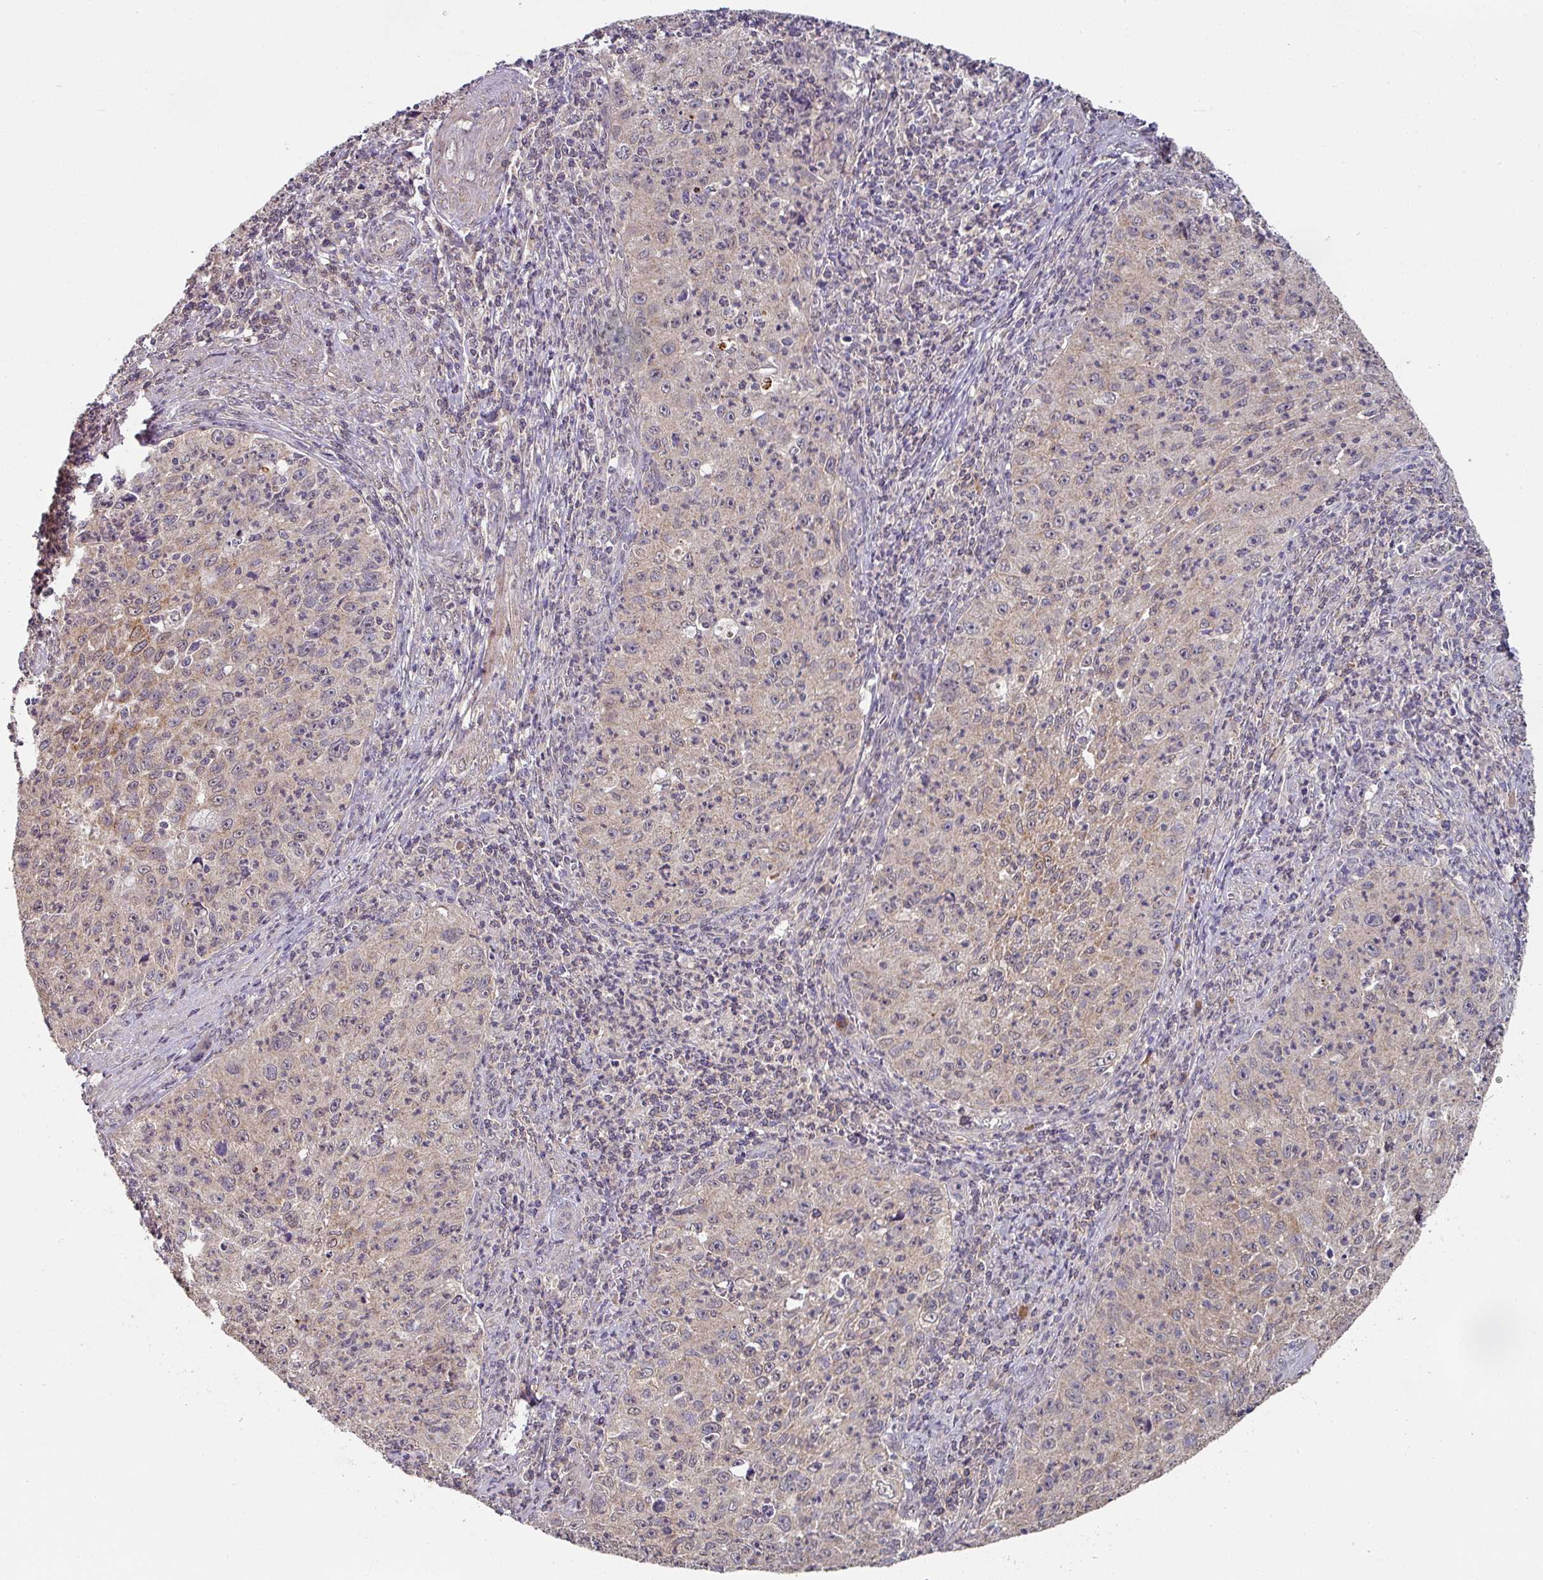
{"staining": {"intensity": "weak", "quantity": "<25%", "location": "cytoplasmic/membranous"}, "tissue": "cervical cancer", "cell_type": "Tumor cells", "image_type": "cancer", "snomed": [{"axis": "morphology", "description": "Squamous cell carcinoma, NOS"}, {"axis": "topography", "description": "Cervix"}], "caption": "This is an immunohistochemistry (IHC) histopathology image of human squamous cell carcinoma (cervical). There is no expression in tumor cells.", "gene": "EXTL3", "patient": {"sex": "female", "age": 30}}